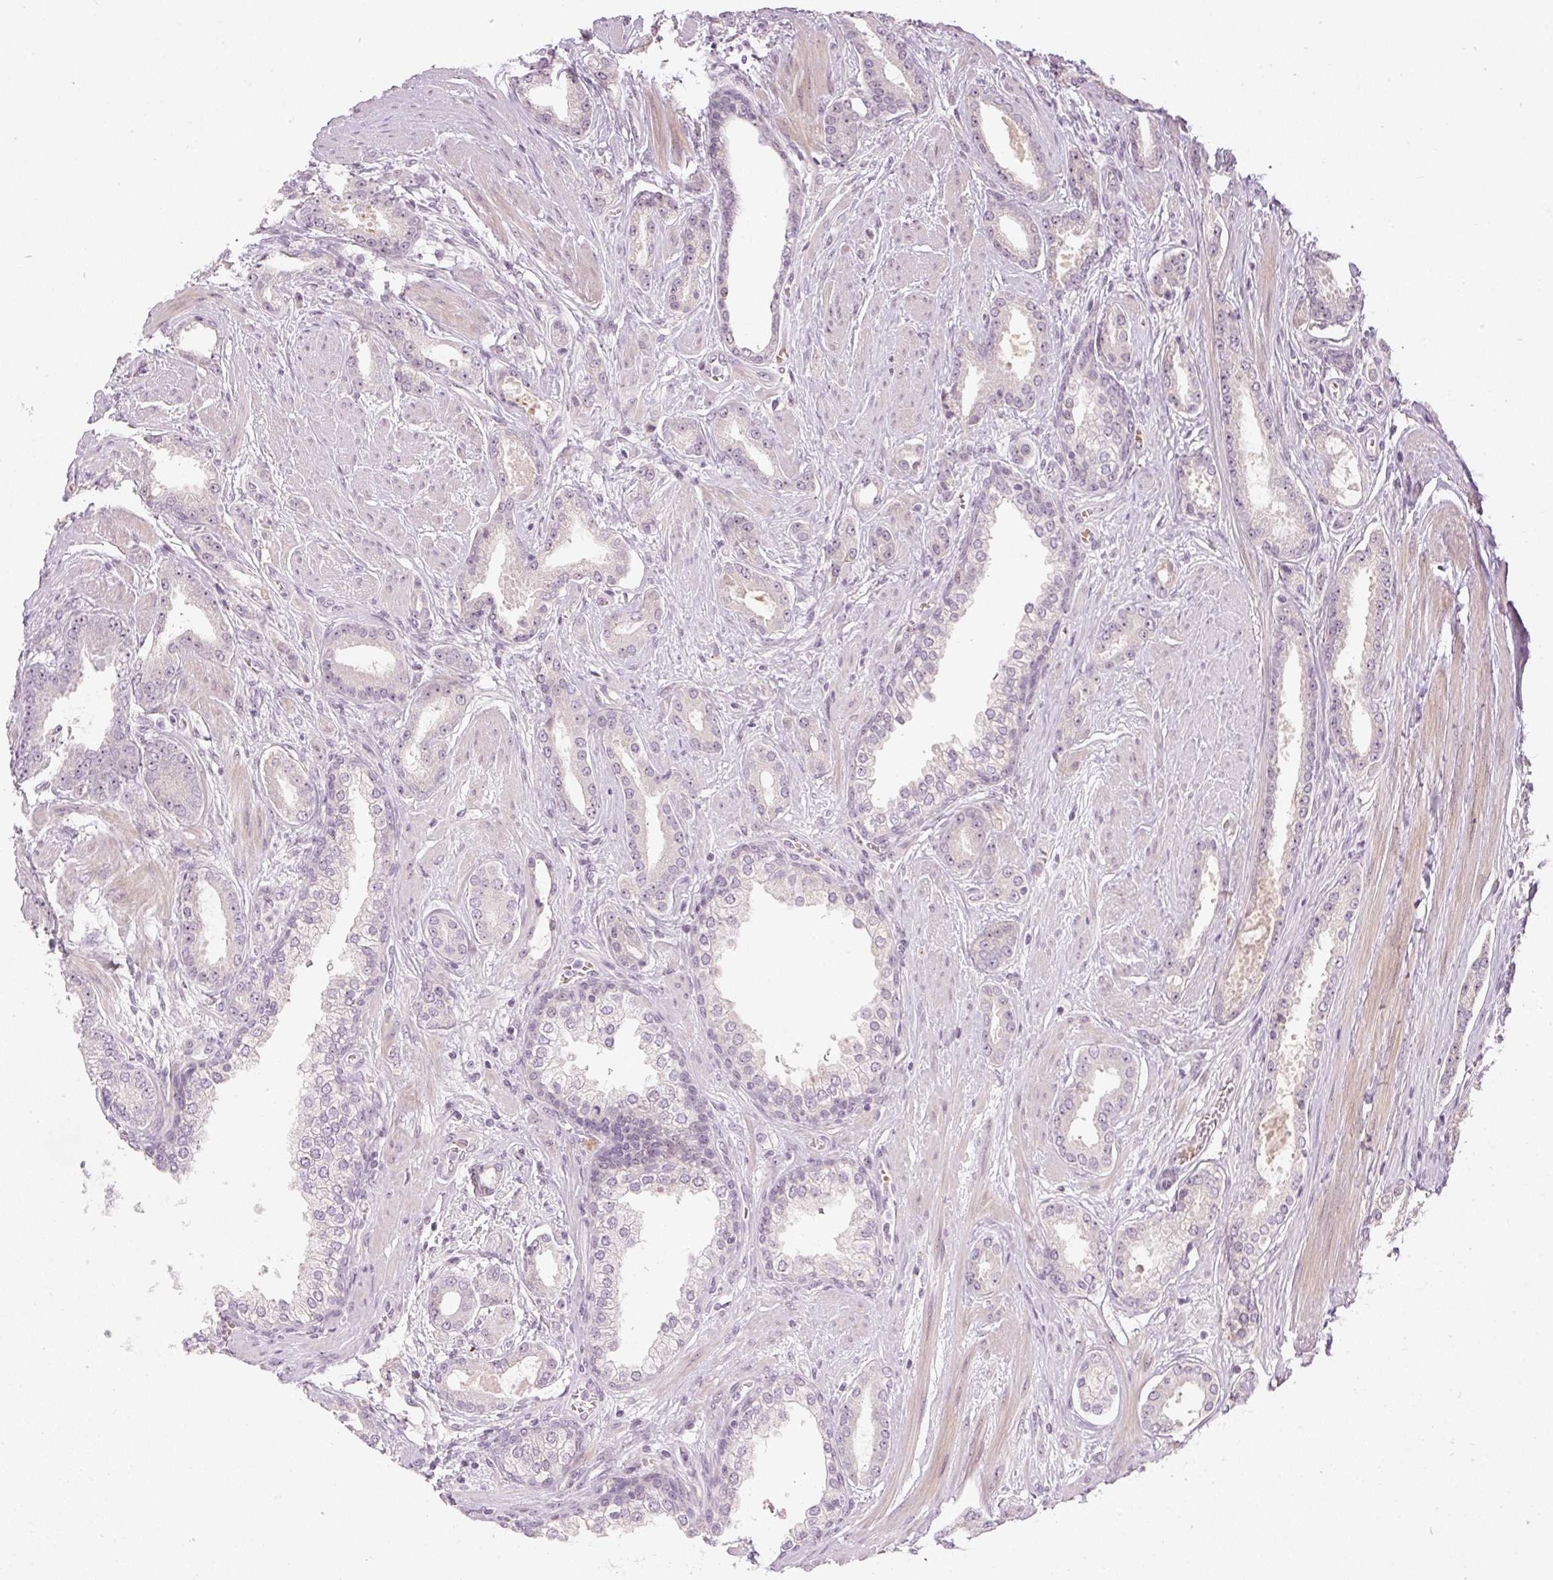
{"staining": {"intensity": "moderate", "quantity": "<25%", "location": "nuclear"}, "tissue": "prostate cancer", "cell_type": "Tumor cells", "image_type": "cancer", "snomed": [{"axis": "morphology", "description": "Adenocarcinoma, Low grade"}, {"axis": "topography", "description": "Prostate"}], "caption": "An IHC histopathology image of neoplastic tissue is shown. Protein staining in brown shows moderate nuclear positivity in prostate cancer (low-grade adenocarcinoma) within tumor cells. (DAB (3,3'-diaminobenzidine) = brown stain, brightfield microscopy at high magnification).", "gene": "AAR2", "patient": {"sex": "male", "age": 42}}